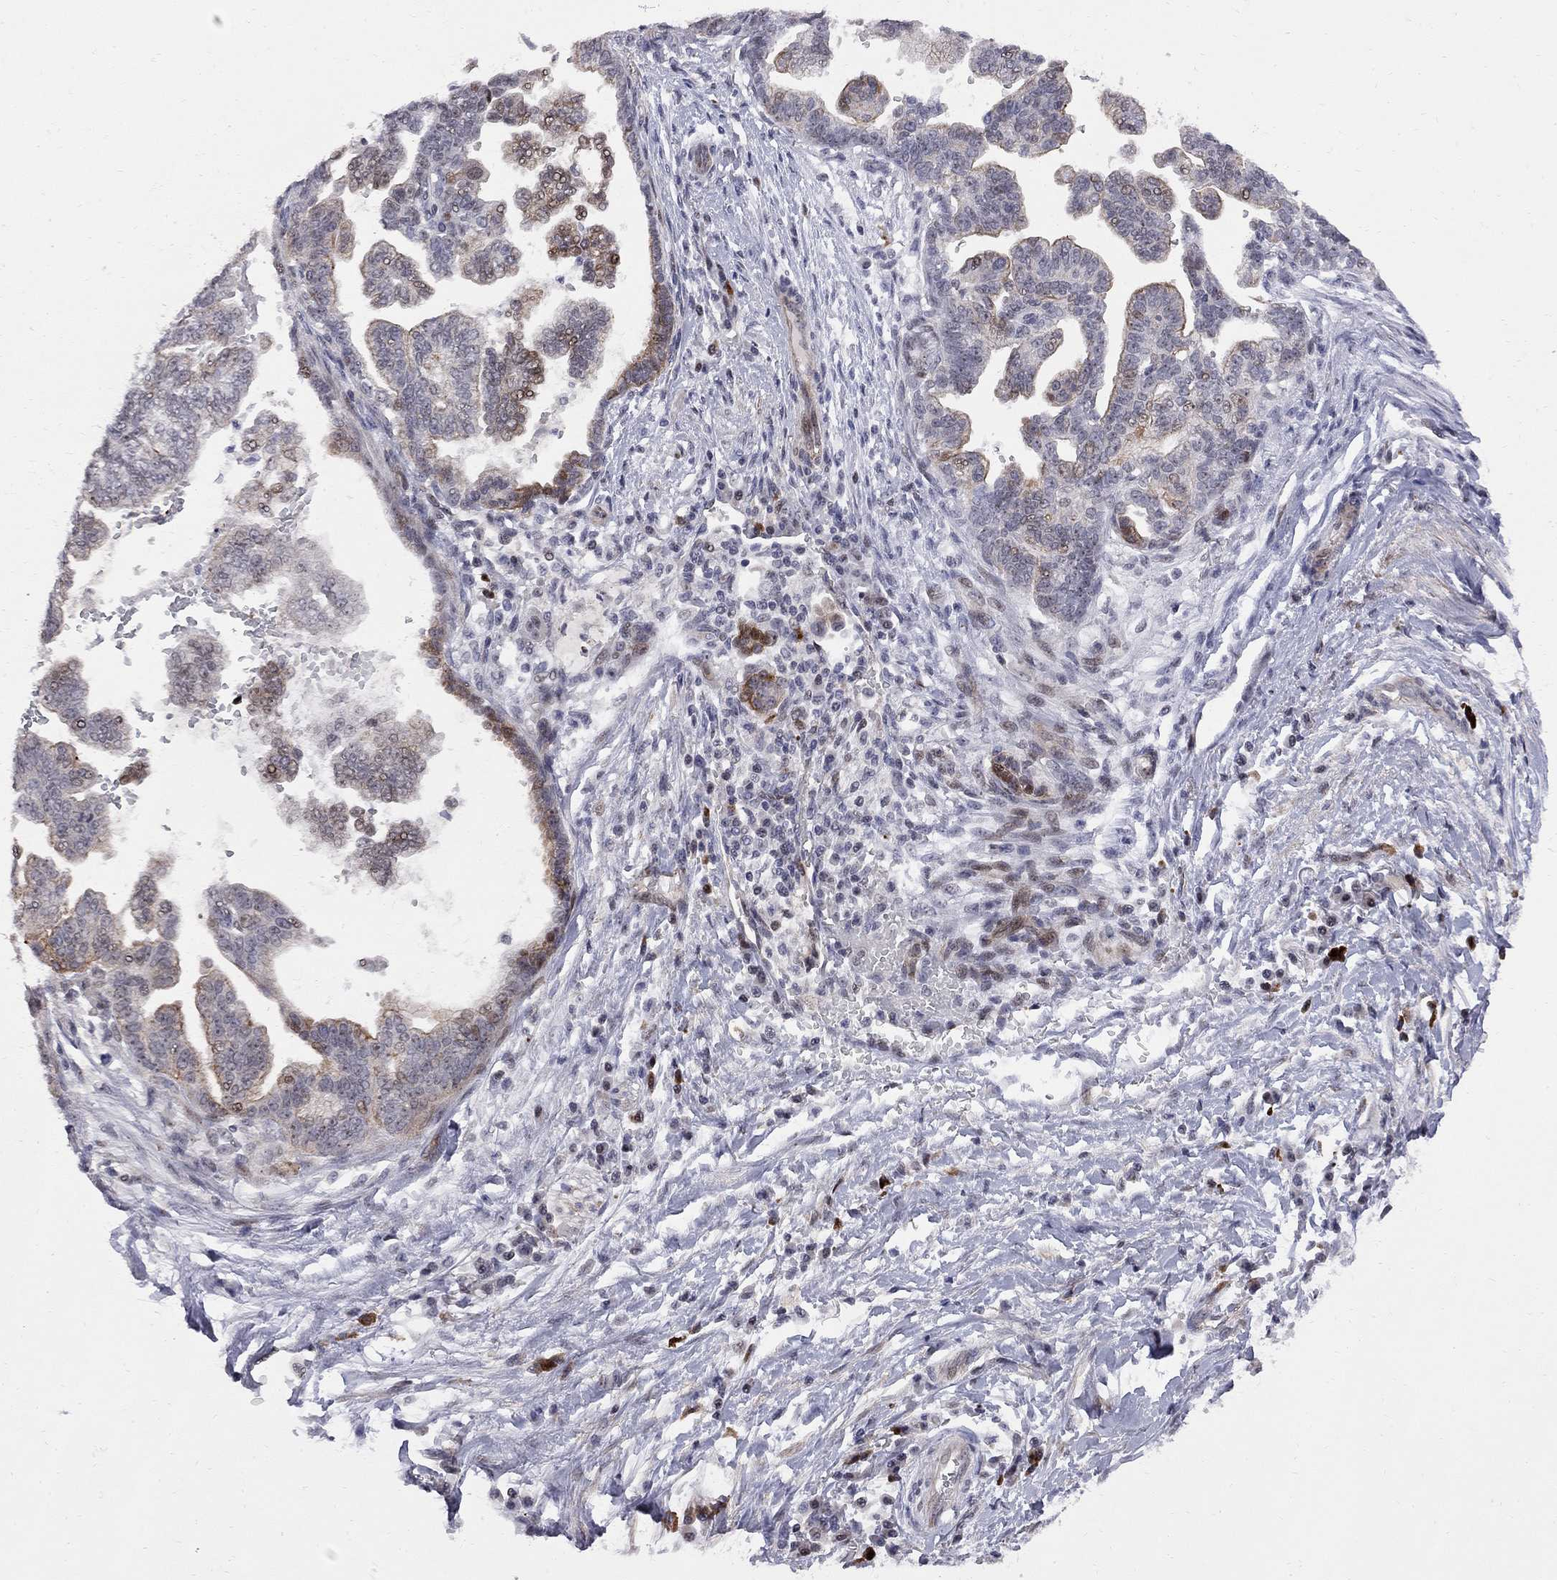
{"staining": {"intensity": "moderate", "quantity": "<25%", "location": "cytoplasmic/membranous,nuclear"}, "tissue": "stomach cancer", "cell_type": "Tumor cells", "image_type": "cancer", "snomed": [{"axis": "morphology", "description": "Adenocarcinoma, NOS"}, {"axis": "topography", "description": "Stomach"}], "caption": "Stomach cancer stained for a protein (brown) displays moderate cytoplasmic/membranous and nuclear positive positivity in about <25% of tumor cells.", "gene": "DHX33", "patient": {"sex": "male", "age": 83}}